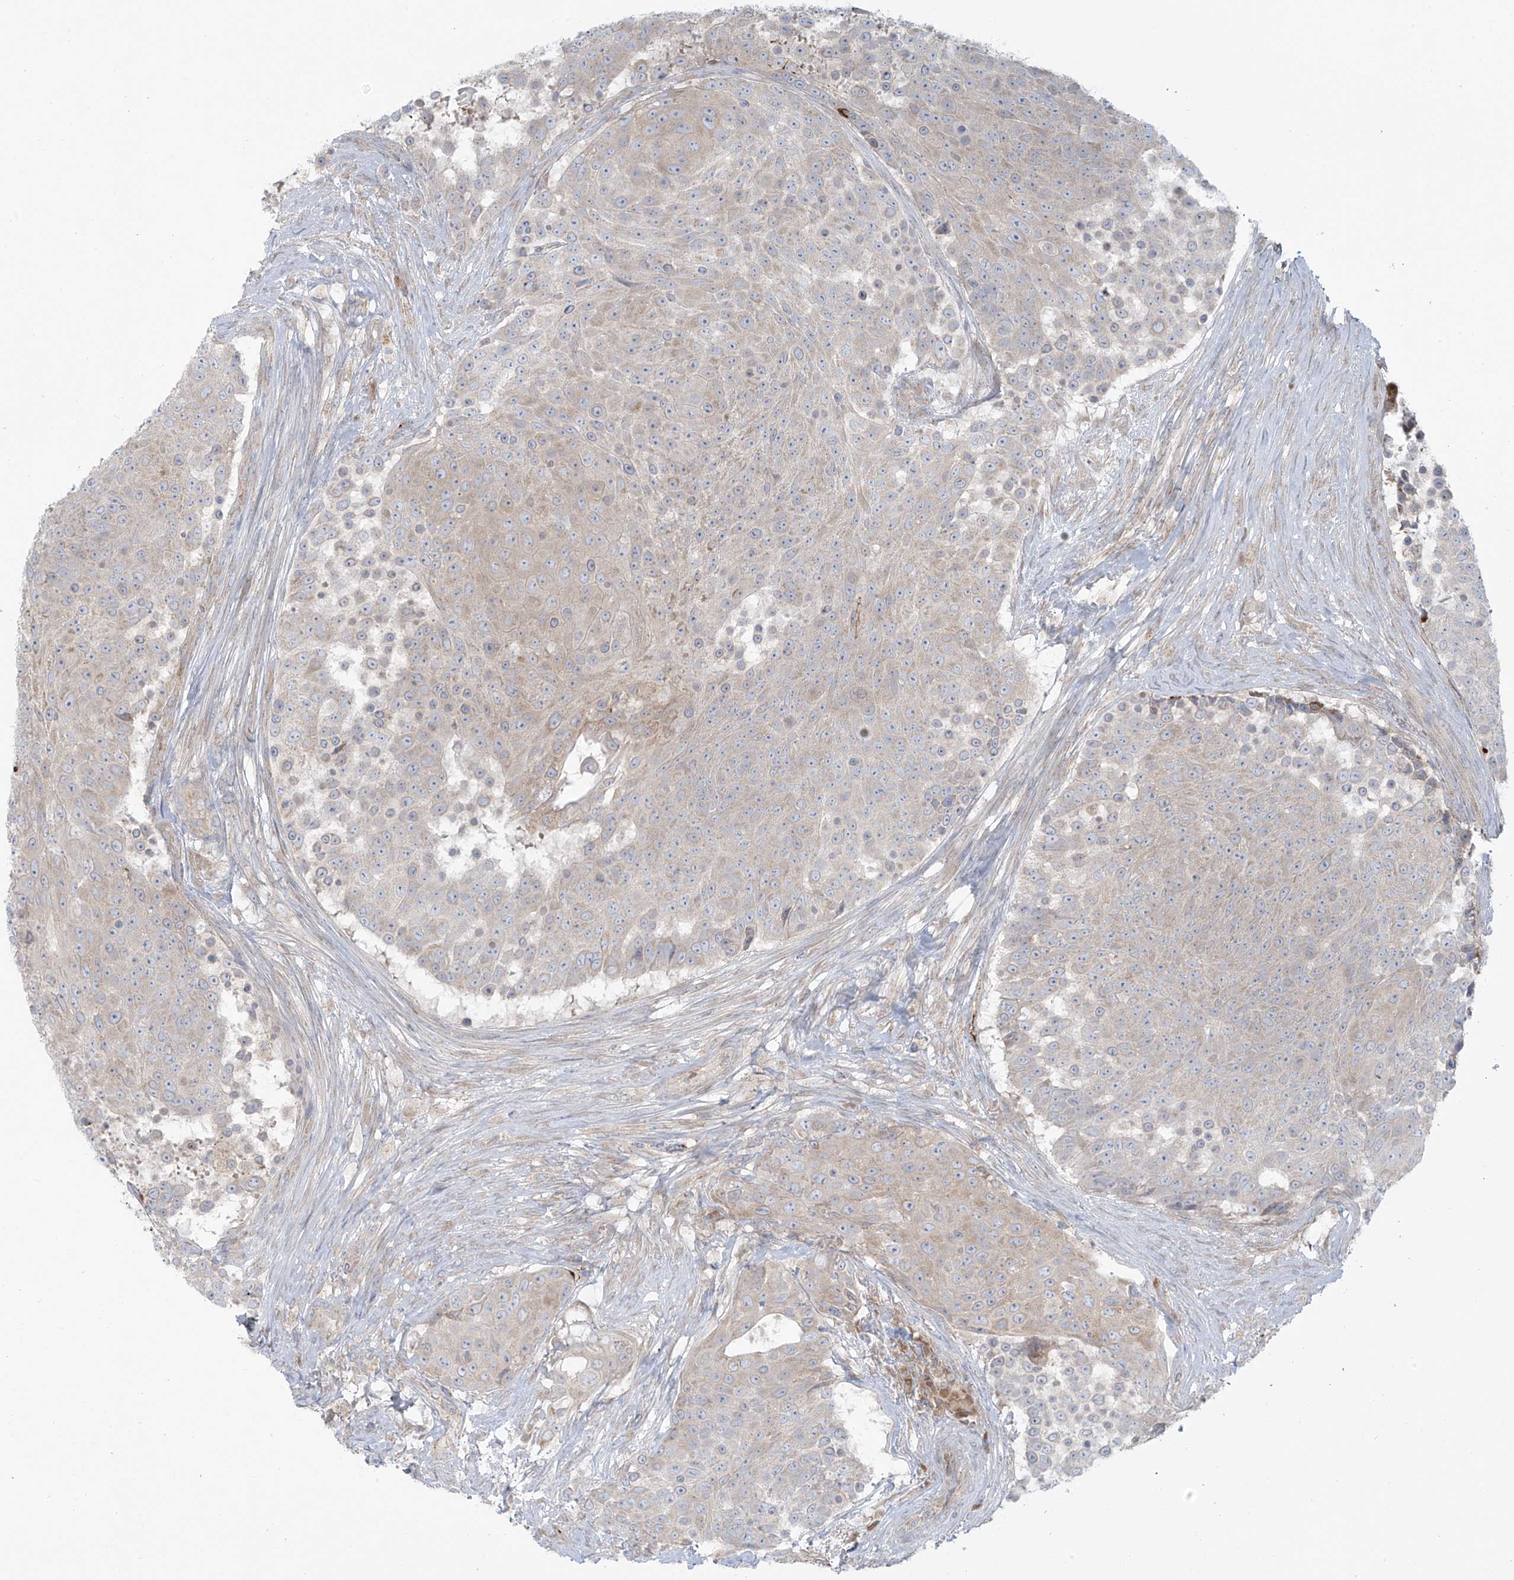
{"staining": {"intensity": "weak", "quantity": "<25%", "location": "cytoplasmic/membranous"}, "tissue": "urothelial cancer", "cell_type": "Tumor cells", "image_type": "cancer", "snomed": [{"axis": "morphology", "description": "Urothelial carcinoma, High grade"}, {"axis": "topography", "description": "Urinary bladder"}], "caption": "Image shows no protein positivity in tumor cells of urothelial carcinoma (high-grade) tissue.", "gene": "LZTS3", "patient": {"sex": "female", "age": 63}}